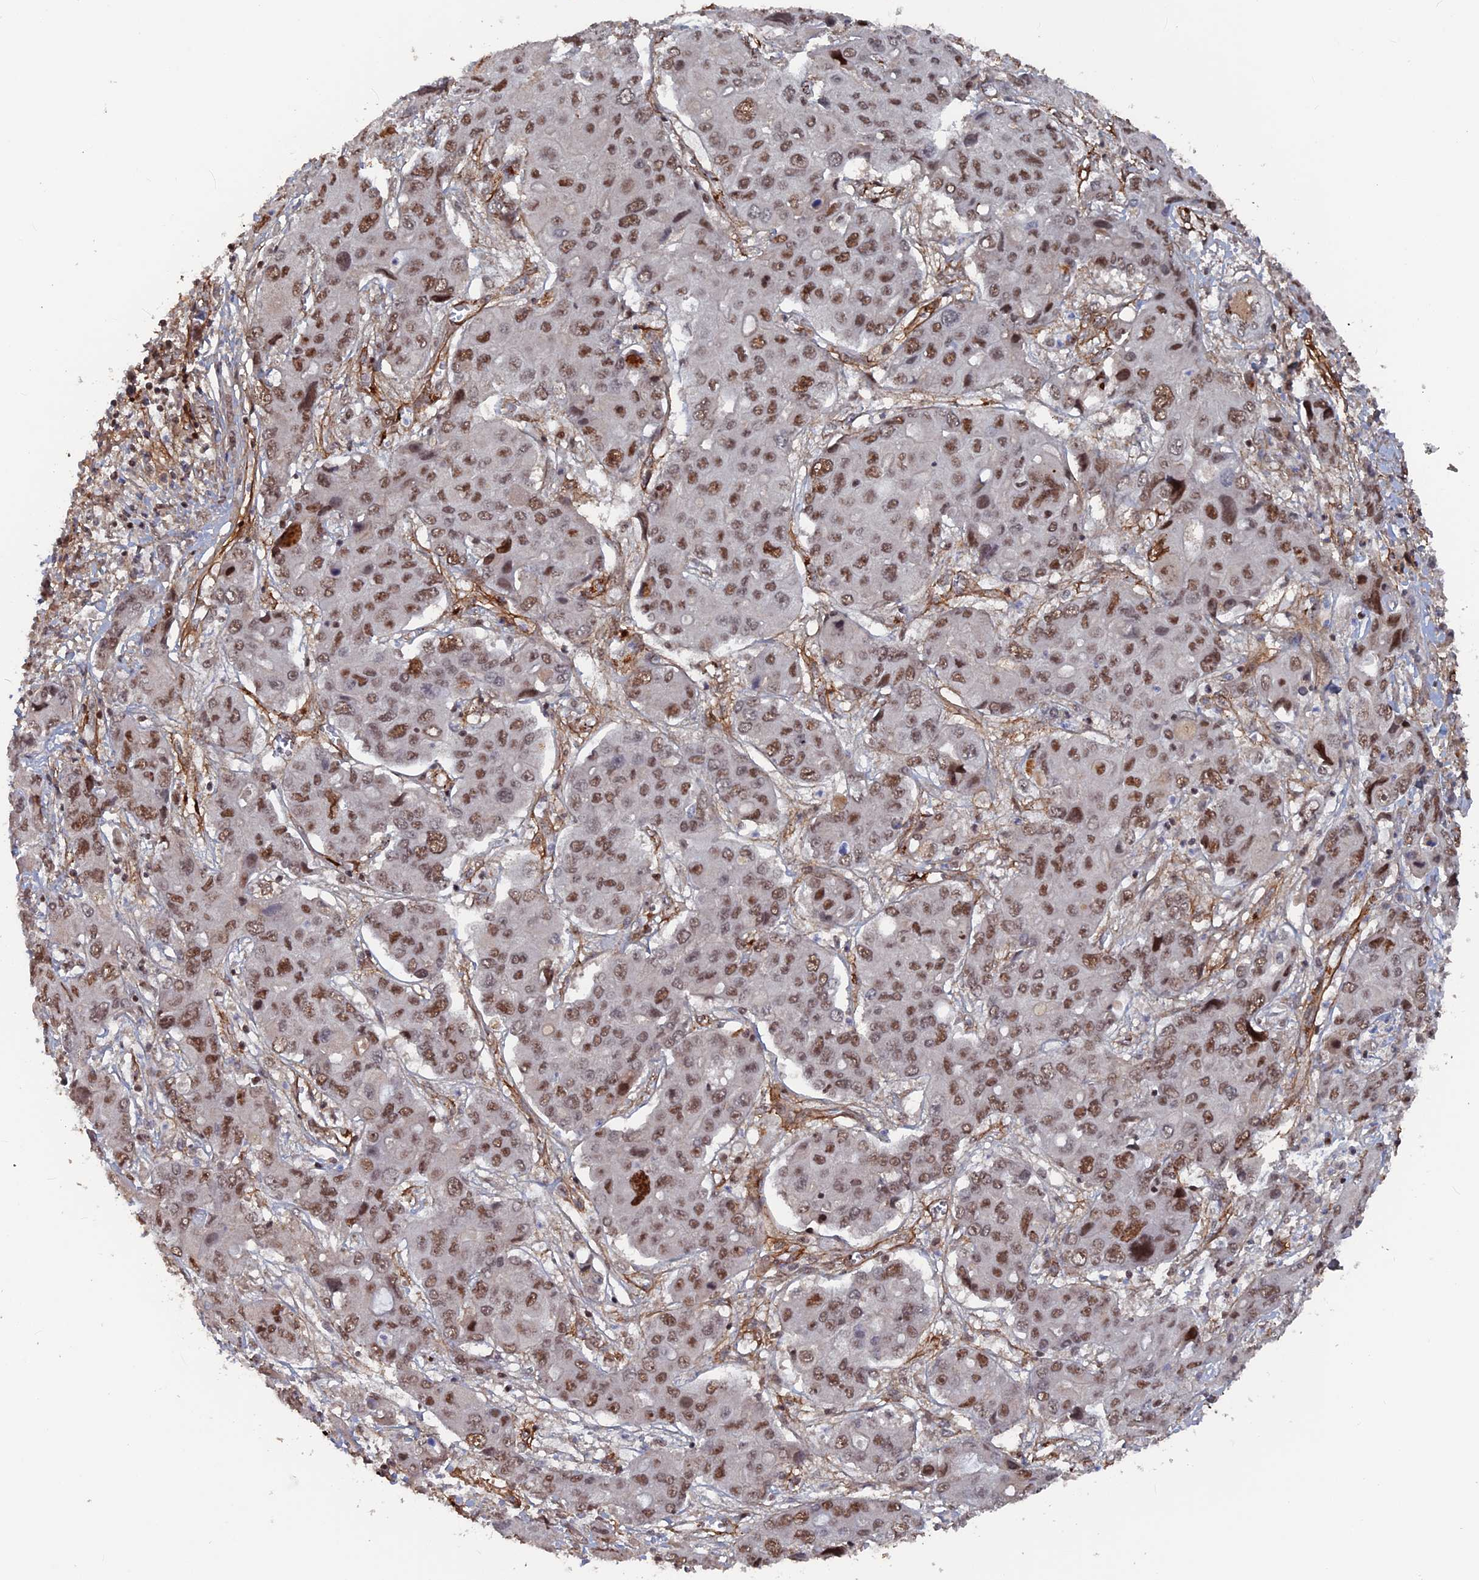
{"staining": {"intensity": "moderate", "quantity": ">75%", "location": "nuclear"}, "tissue": "liver cancer", "cell_type": "Tumor cells", "image_type": "cancer", "snomed": [{"axis": "morphology", "description": "Cholangiocarcinoma"}, {"axis": "topography", "description": "Liver"}], "caption": "Immunohistochemical staining of liver cholangiocarcinoma reveals medium levels of moderate nuclear protein positivity in approximately >75% of tumor cells.", "gene": "SH3D21", "patient": {"sex": "male", "age": 67}}